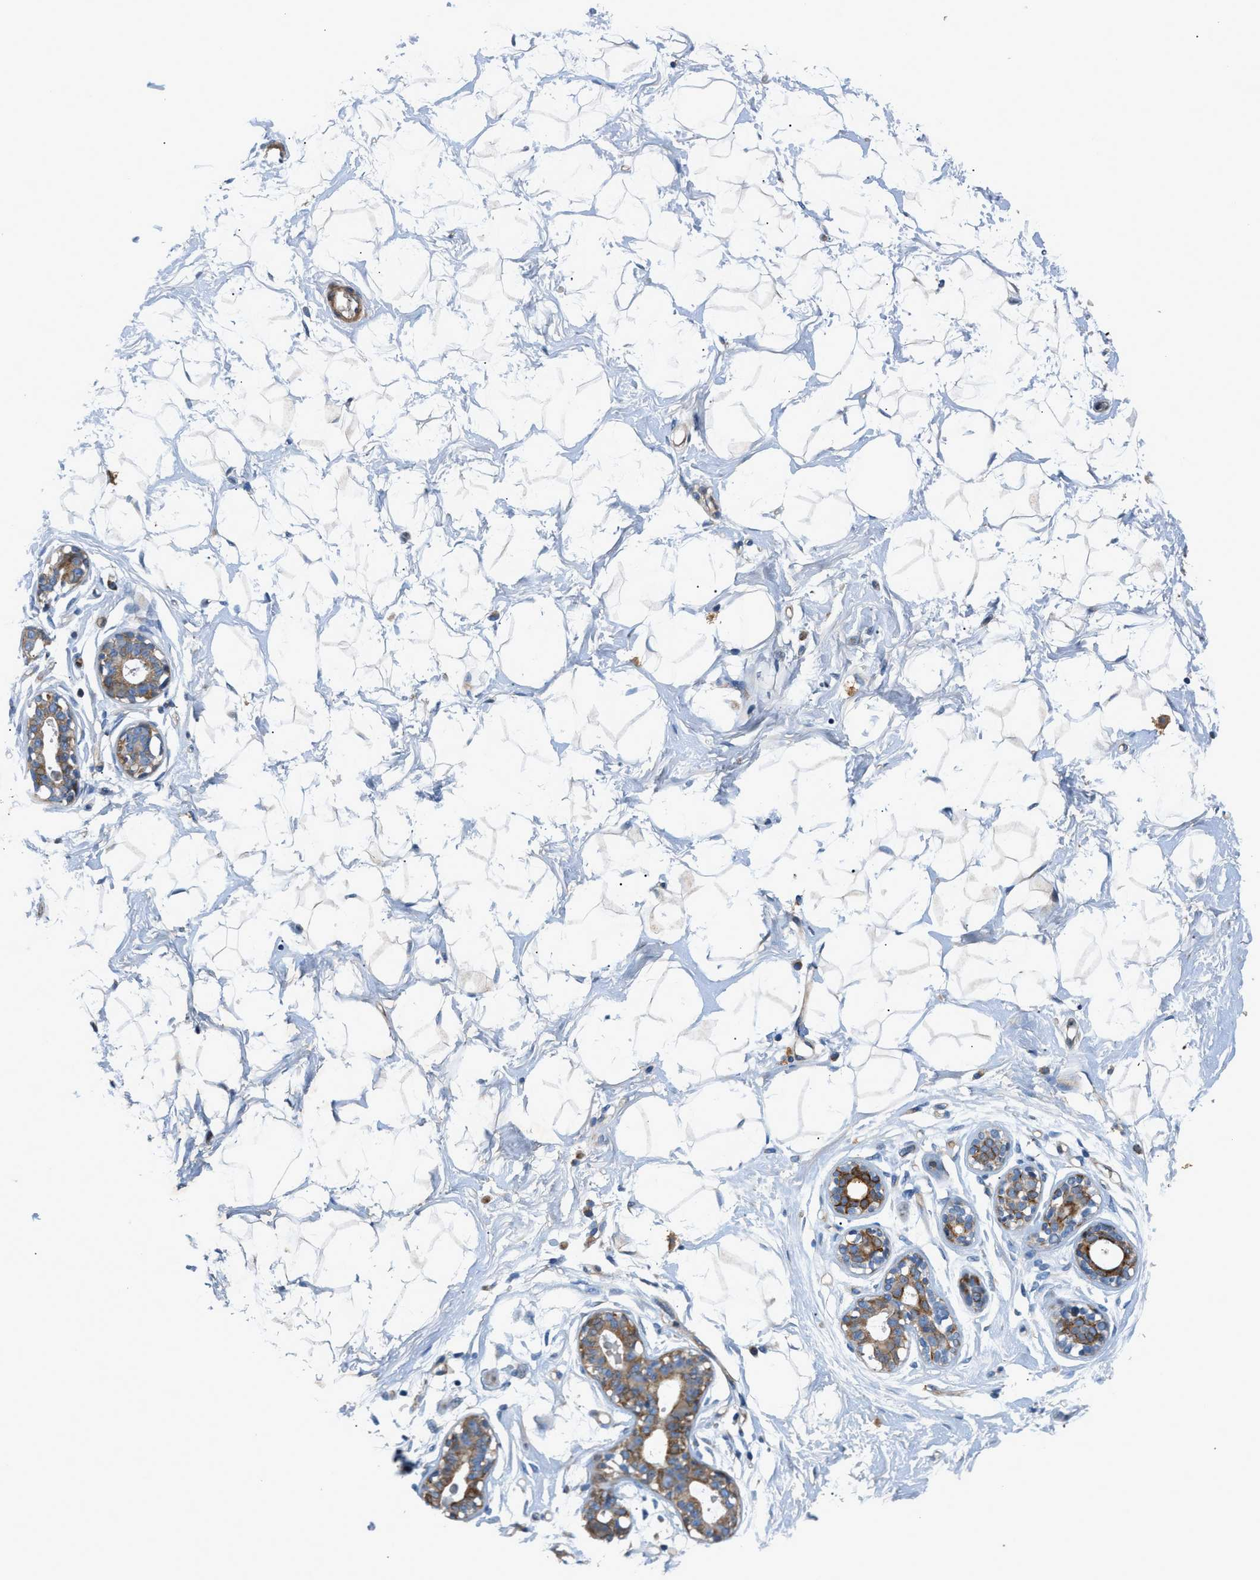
{"staining": {"intensity": "negative", "quantity": "none", "location": "none"}, "tissue": "breast", "cell_type": "Adipocytes", "image_type": "normal", "snomed": [{"axis": "morphology", "description": "Normal tissue, NOS"}, {"axis": "topography", "description": "Breast"}], "caption": "High power microscopy histopathology image of an immunohistochemistry micrograph of benign breast, revealing no significant expression in adipocytes.", "gene": "DHODH", "patient": {"sex": "female", "age": 23}}